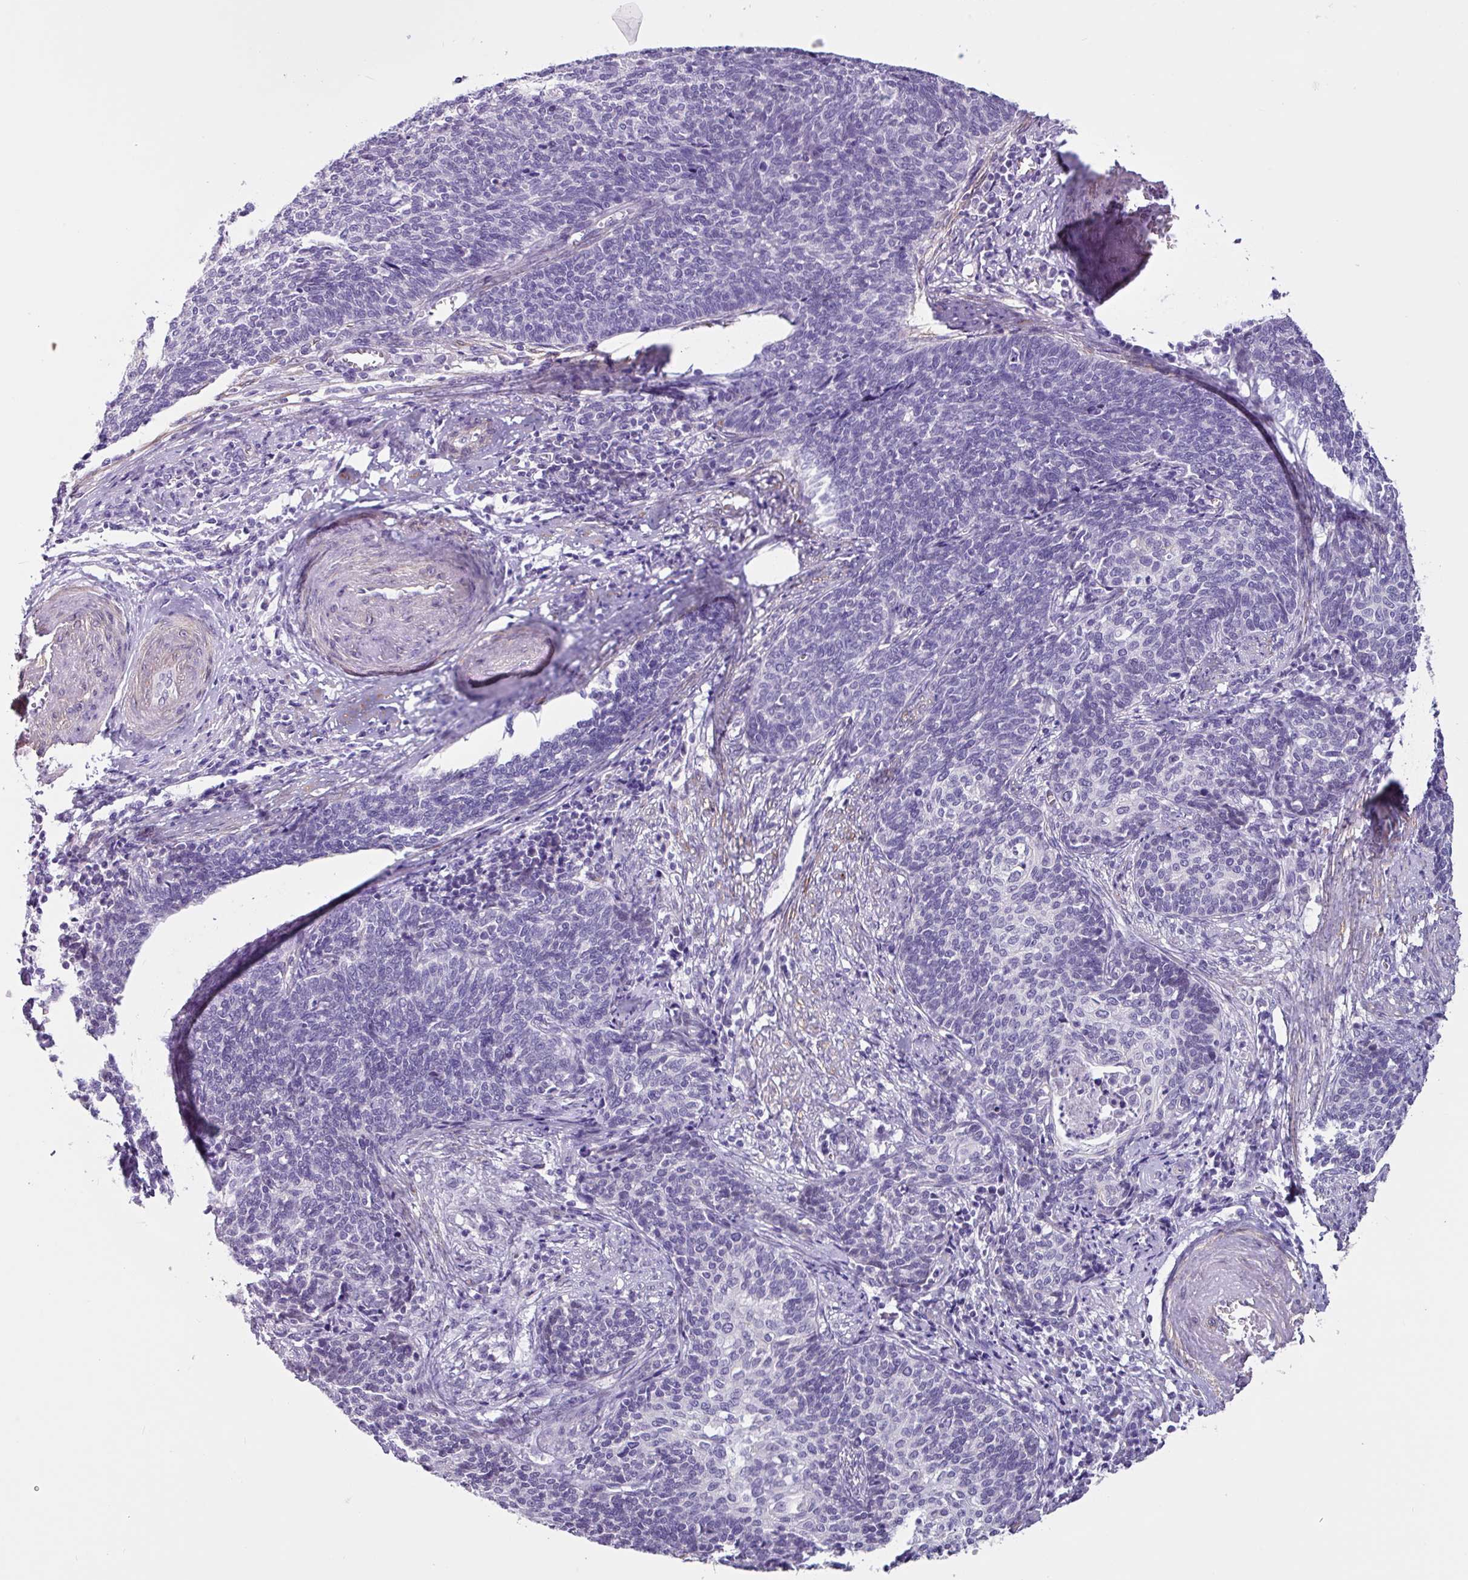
{"staining": {"intensity": "negative", "quantity": "none", "location": "none"}, "tissue": "cervical cancer", "cell_type": "Tumor cells", "image_type": "cancer", "snomed": [{"axis": "morphology", "description": "Squamous cell carcinoma, NOS"}, {"axis": "topography", "description": "Cervix"}], "caption": "This is an immunohistochemistry image of human squamous cell carcinoma (cervical). There is no staining in tumor cells.", "gene": "OTX1", "patient": {"sex": "female", "age": 39}}